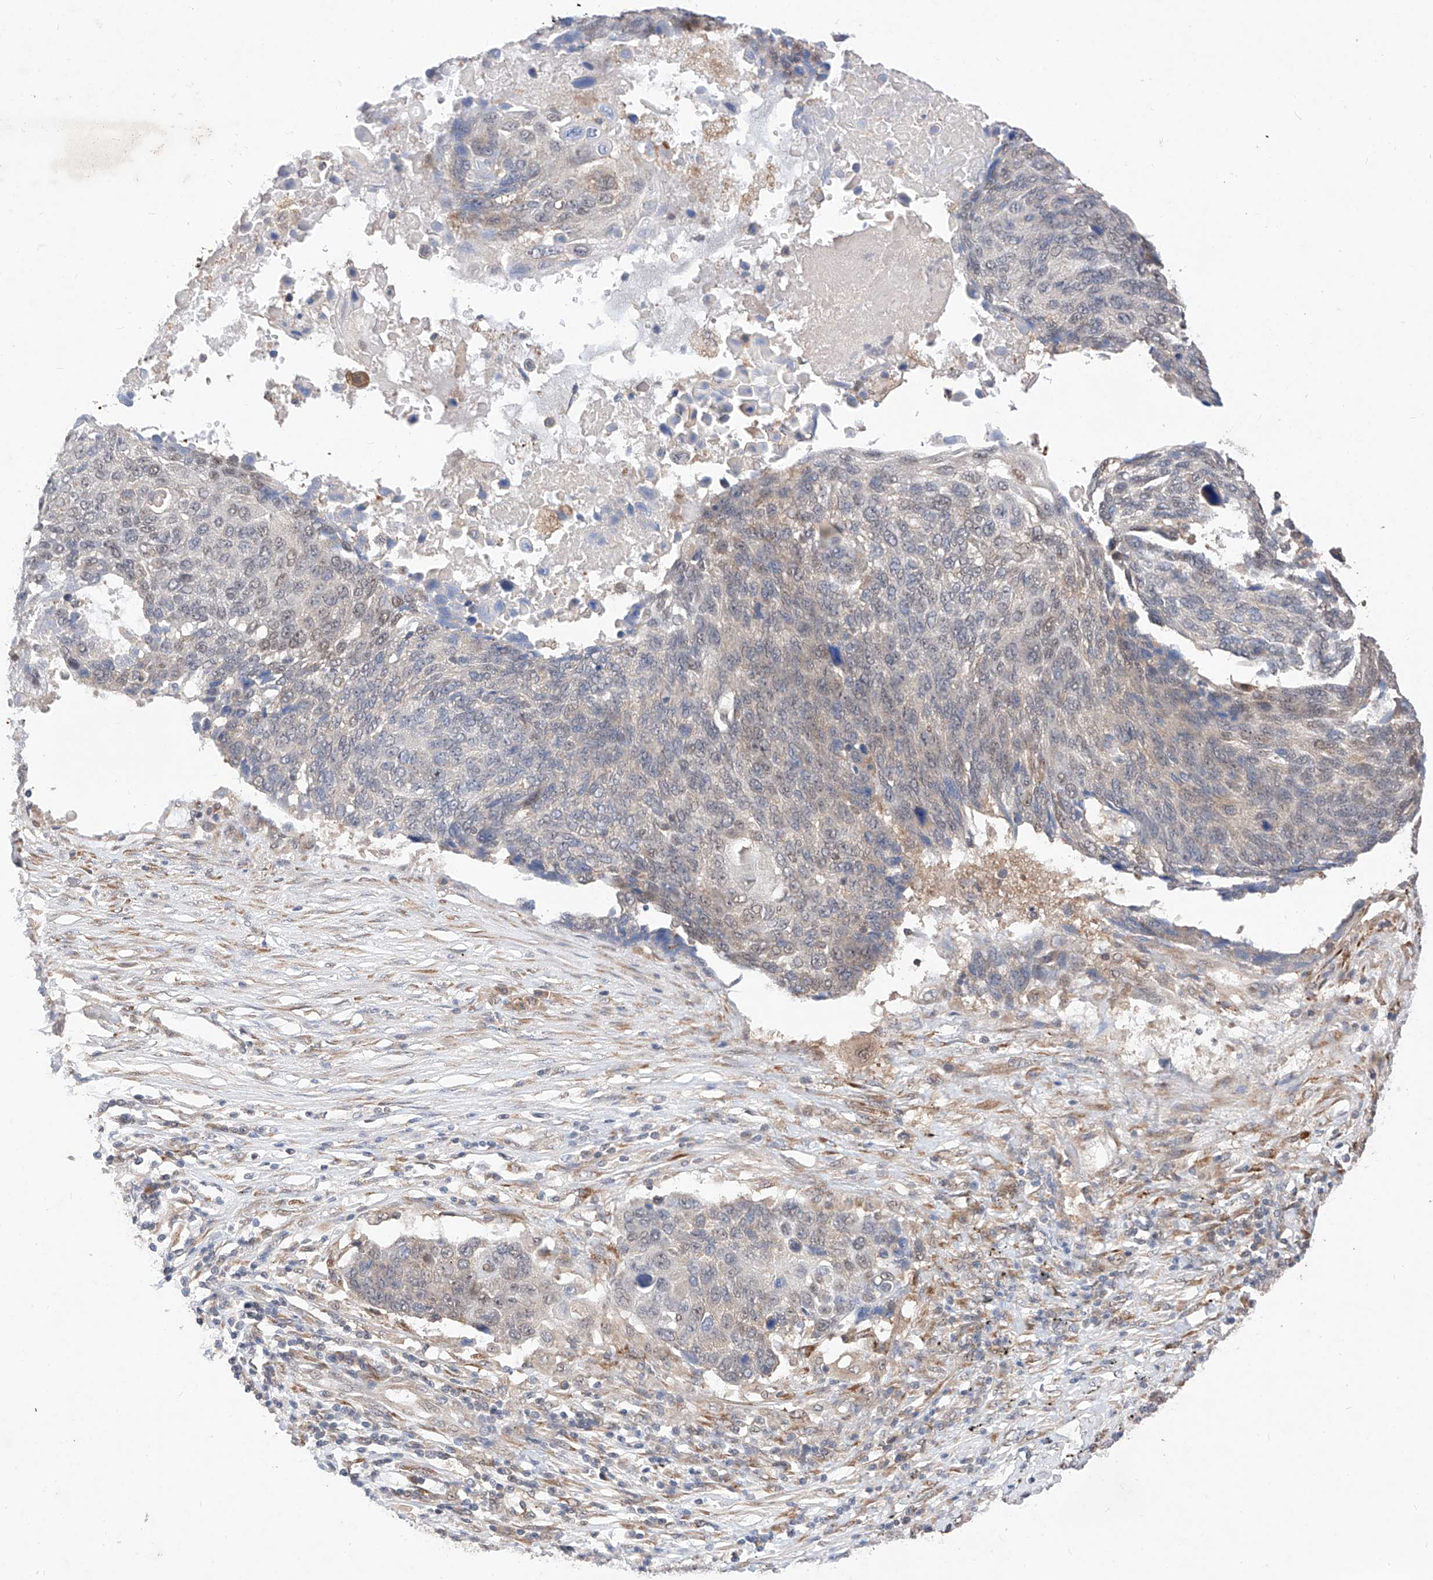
{"staining": {"intensity": "weak", "quantity": "<25%", "location": "nuclear"}, "tissue": "lung cancer", "cell_type": "Tumor cells", "image_type": "cancer", "snomed": [{"axis": "morphology", "description": "Squamous cell carcinoma, NOS"}, {"axis": "topography", "description": "Lung"}], "caption": "Lung cancer was stained to show a protein in brown. There is no significant positivity in tumor cells. The staining was performed using DAB to visualize the protein expression in brown, while the nuclei were stained in blue with hematoxylin (Magnification: 20x).", "gene": "ZSCAN4", "patient": {"sex": "male", "age": 66}}